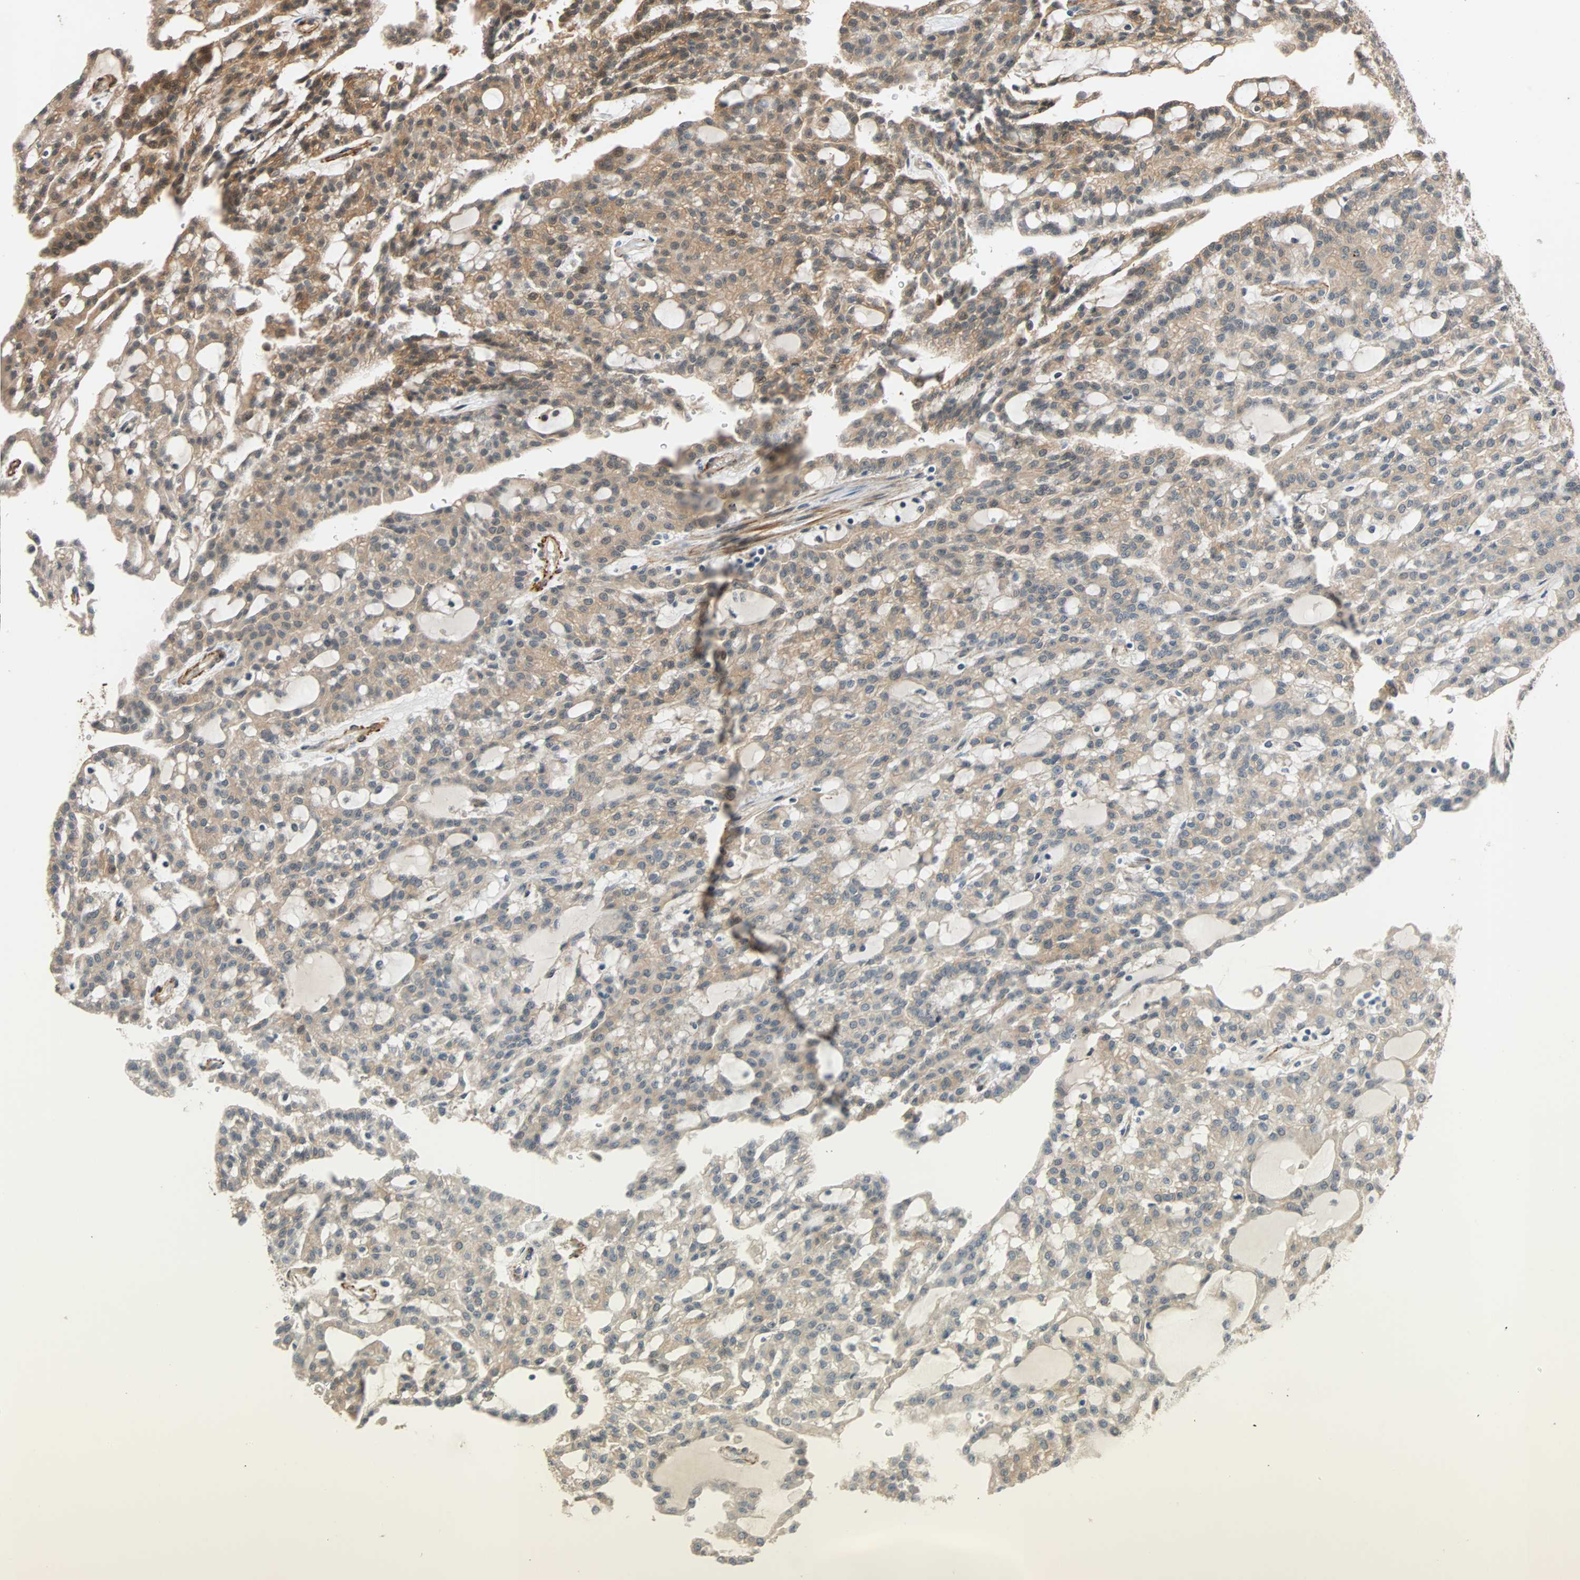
{"staining": {"intensity": "weak", "quantity": "25%-75%", "location": "cytoplasmic/membranous"}, "tissue": "renal cancer", "cell_type": "Tumor cells", "image_type": "cancer", "snomed": [{"axis": "morphology", "description": "Adenocarcinoma, NOS"}, {"axis": "topography", "description": "Kidney"}], "caption": "Protein analysis of renal cancer tissue exhibits weak cytoplasmic/membranous positivity in about 25%-75% of tumor cells.", "gene": "QSER1", "patient": {"sex": "male", "age": 63}}